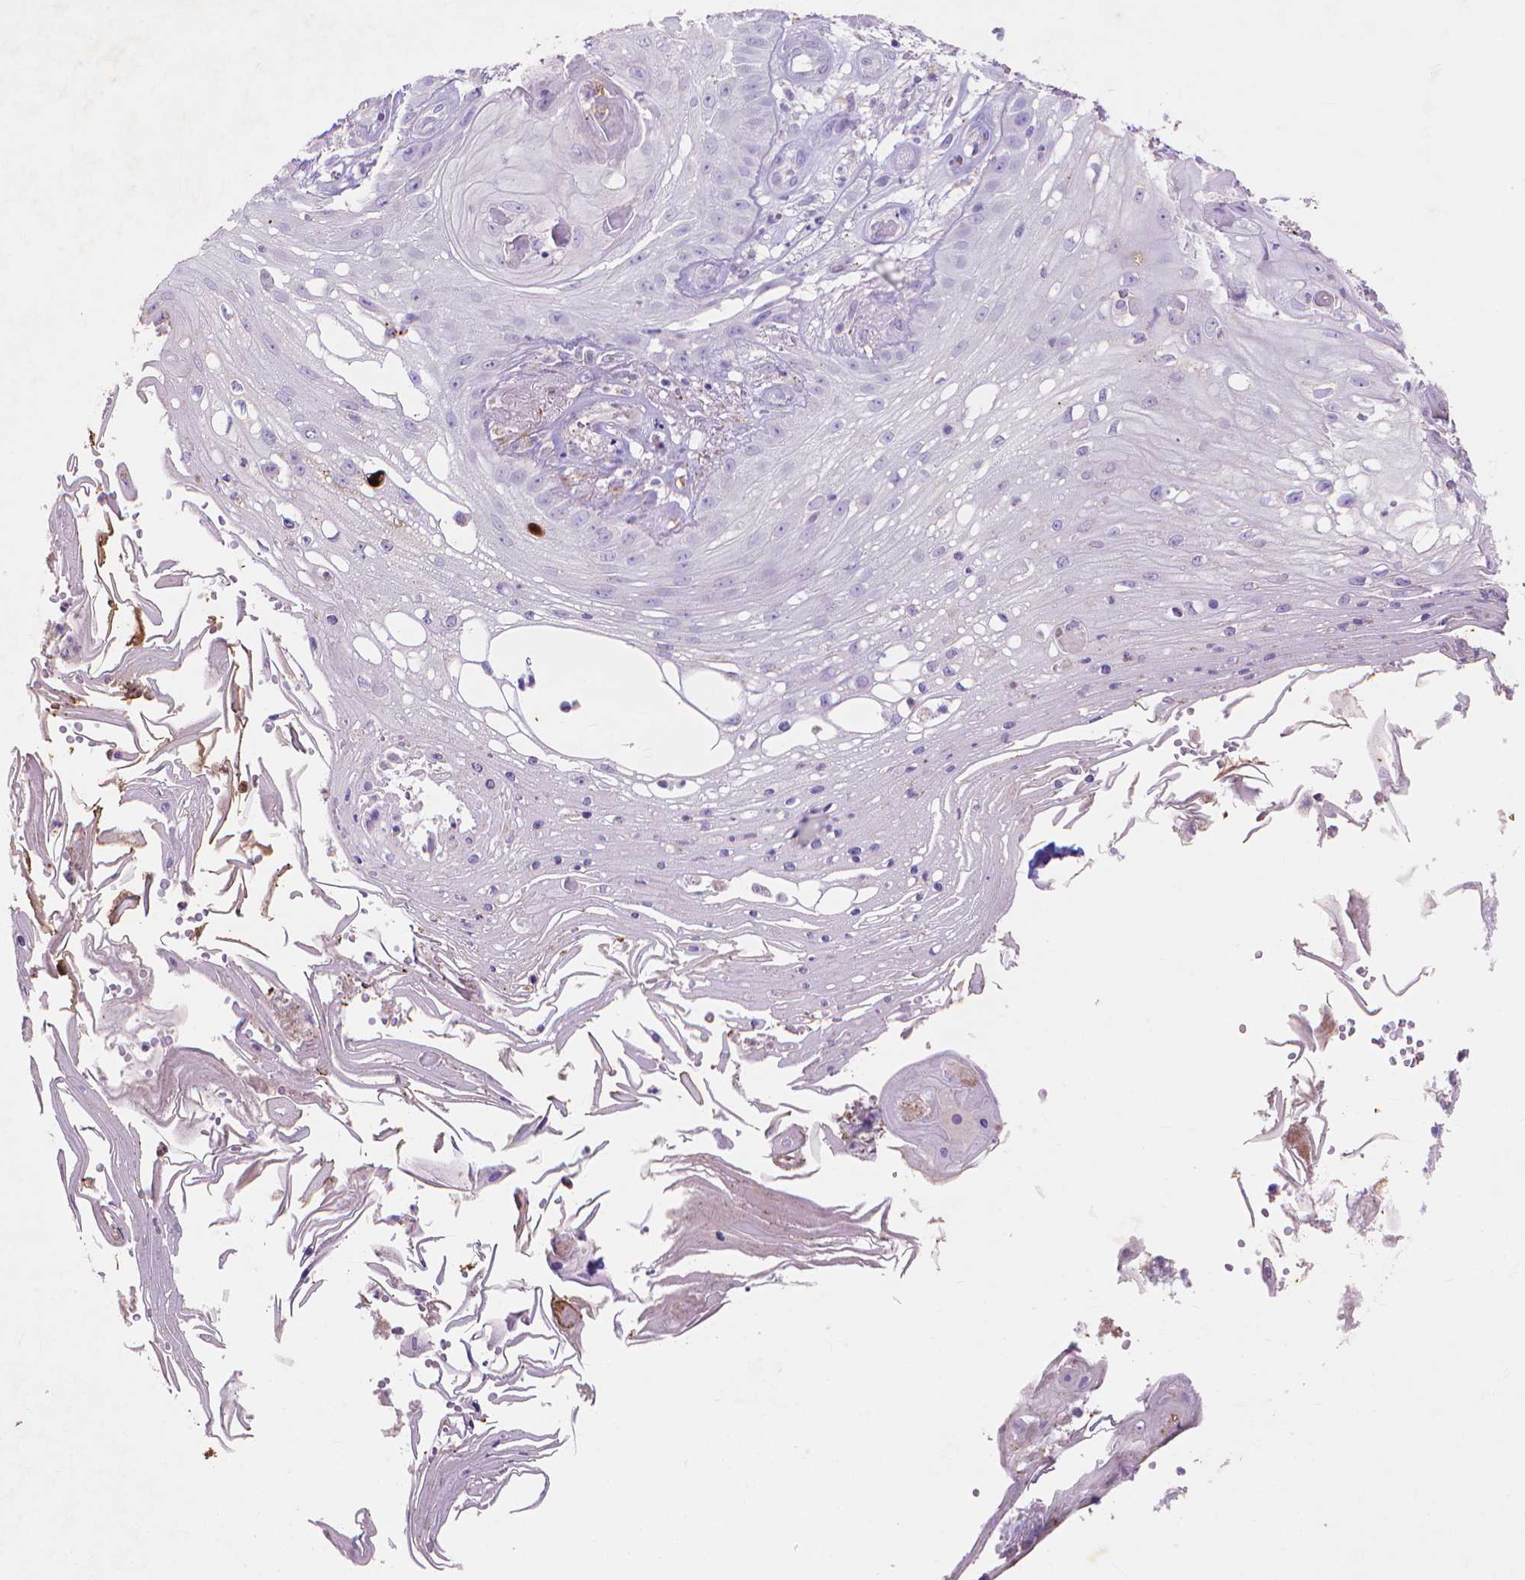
{"staining": {"intensity": "negative", "quantity": "none", "location": "none"}, "tissue": "skin cancer", "cell_type": "Tumor cells", "image_type": "cancer", "snomed": [{"axis": "morphology", "description": "Squamous cell carcinoma, NOS"}, {"axis": "topography", "description": "Skin"}], "caption": "This is an immunohistochemistry (IHC) histopathology image of skin squamous cell carcinoma. There is no positivity in tumor cells.", "gene": "MMP11", "patient": {"sex": "male", "age": 70}}